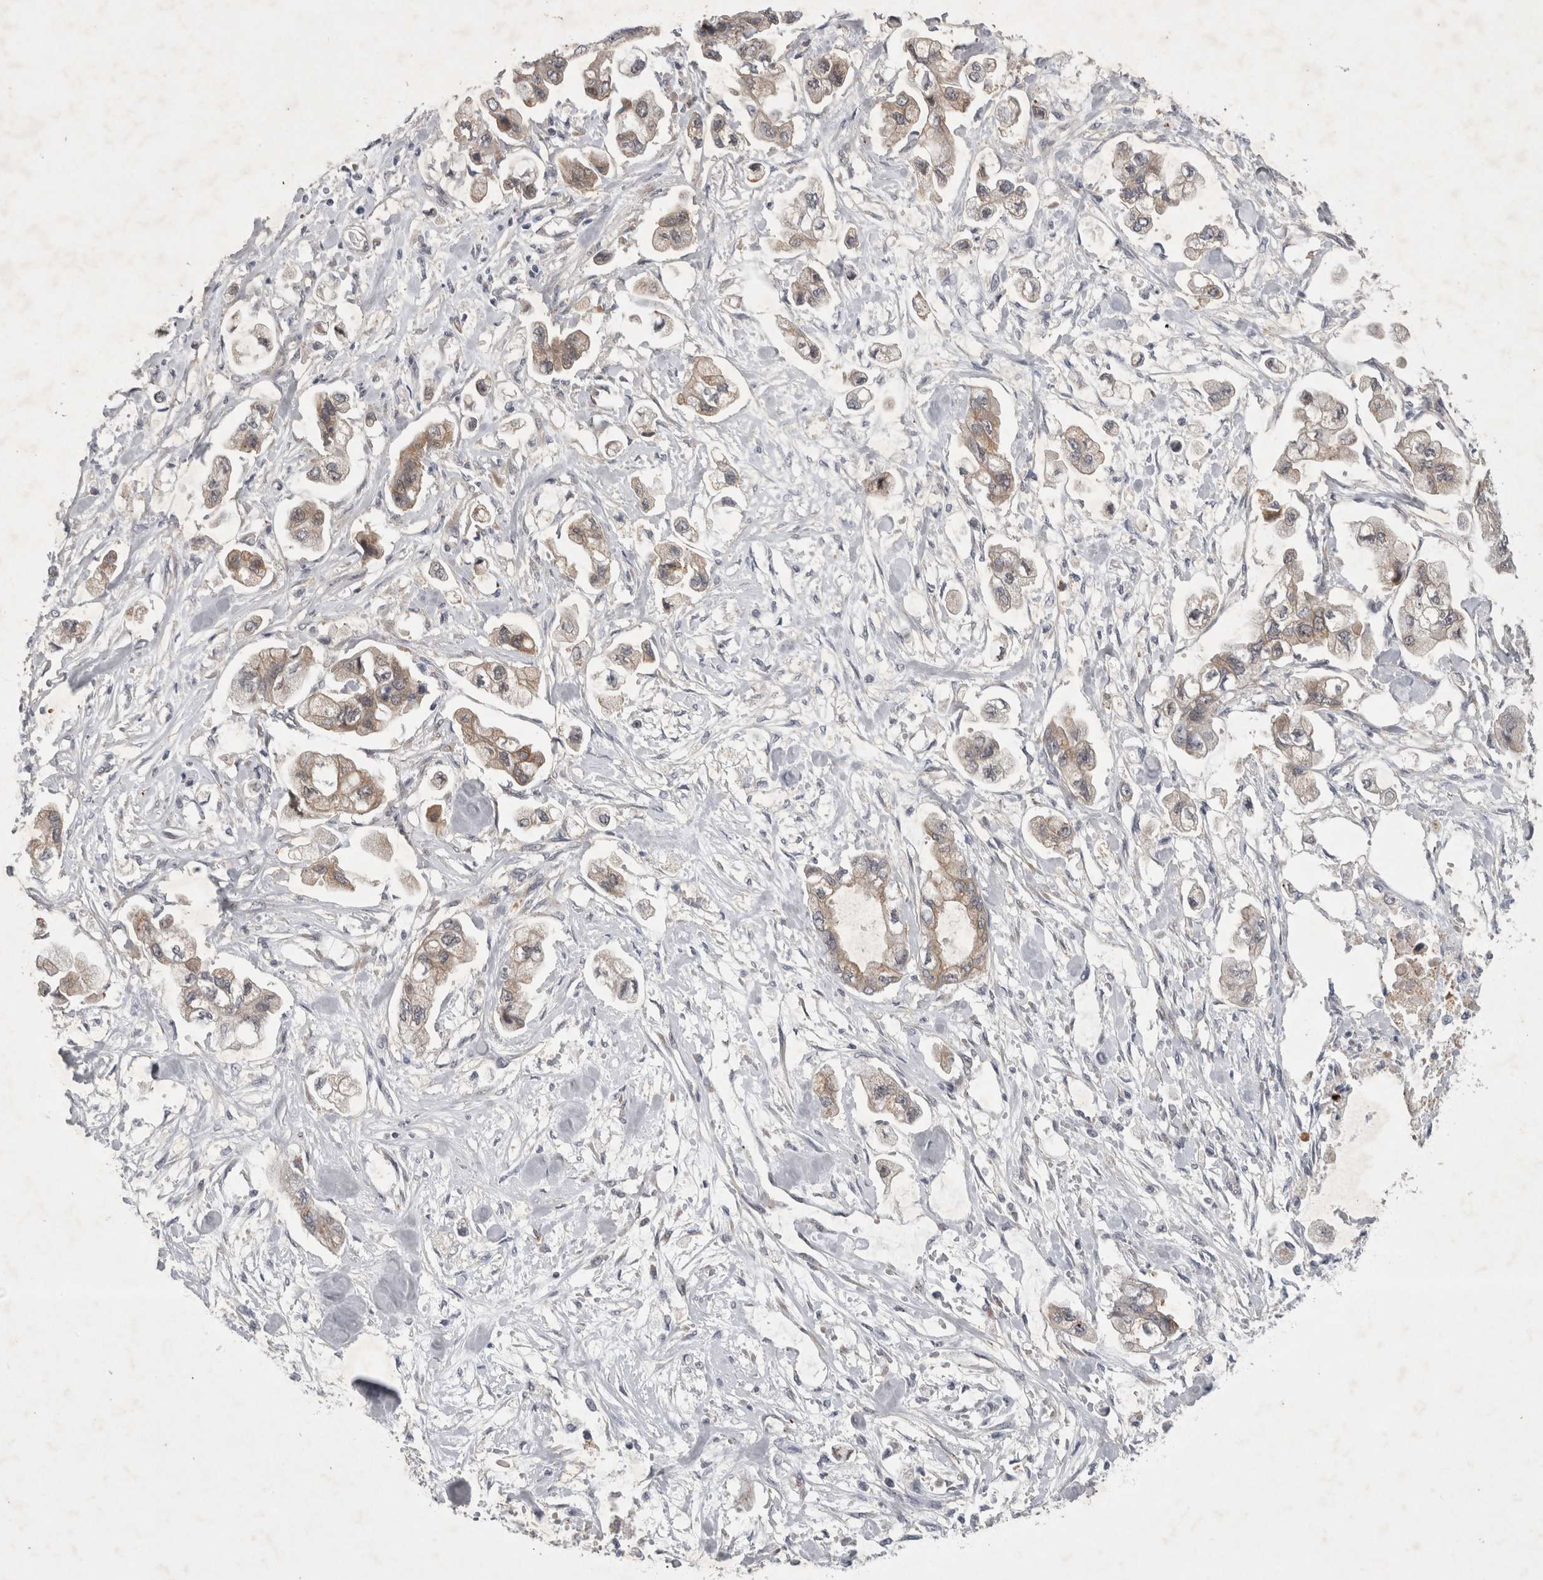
{"staining": {"intensity": "moderate", "quantity": ">75%", "location": "cytoplasmic/membranous"}, "tissue": "stomach cancer", "cell_type": "Tumor cells", "image_type": "cancer", "snomed": [{"axis": "morphology", "description": "Normal tissue, NOS"}, {"axis": "morphology", "description": "Adenocarcinoma, NOS"}, {"axis": "topography", "description": "Stomach"}], "caption": "Stomach adenocarcinoma stained for a protein (brown) displays moderate cytoplasmic/membranous positive expression in about >75% of tumor cells.", "gene": "PARP11", "patient": {"sex": "male", "age": 62}}